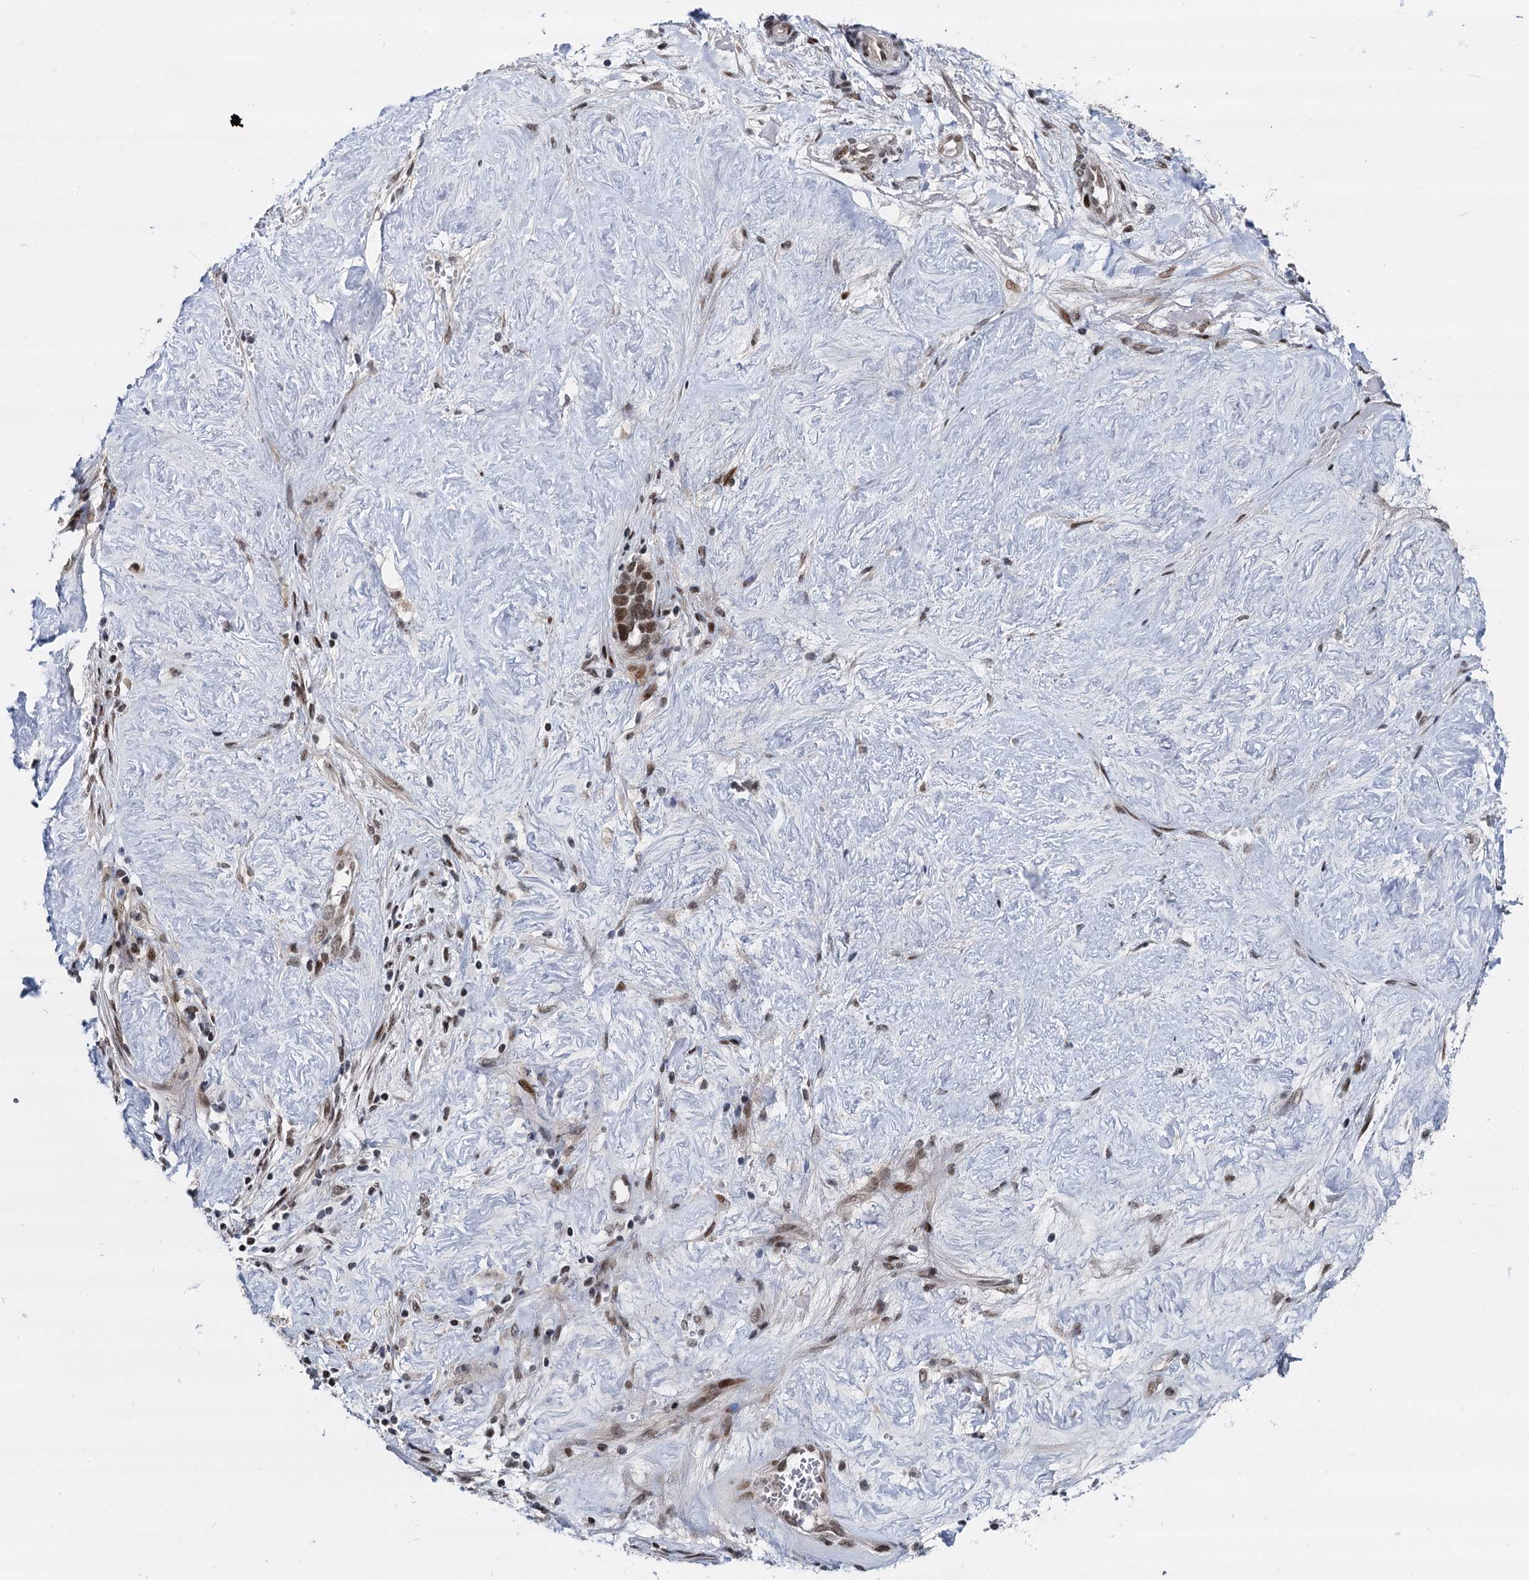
{"staining": {"intensity": "moderate", "quantity": ">75%", "location": "nuclear"}, "tissue": "ovarian cancer", "cell_type": "Tumor cells", "image_type": "cancer", "snomed": [{"axis": "morphology", "description": "Cystadenocarcinoma, serous, NOS"}, {"axis": "topography", "description": "Ovary"}], "caption": "Immunohistochemical staining of human ovarian cancer reveals medium levels of moderate nuclear protein staining in about >75% of tumor cells.", "gene": "RUFY2", "patient": {"sex": "female", "age": 54}}